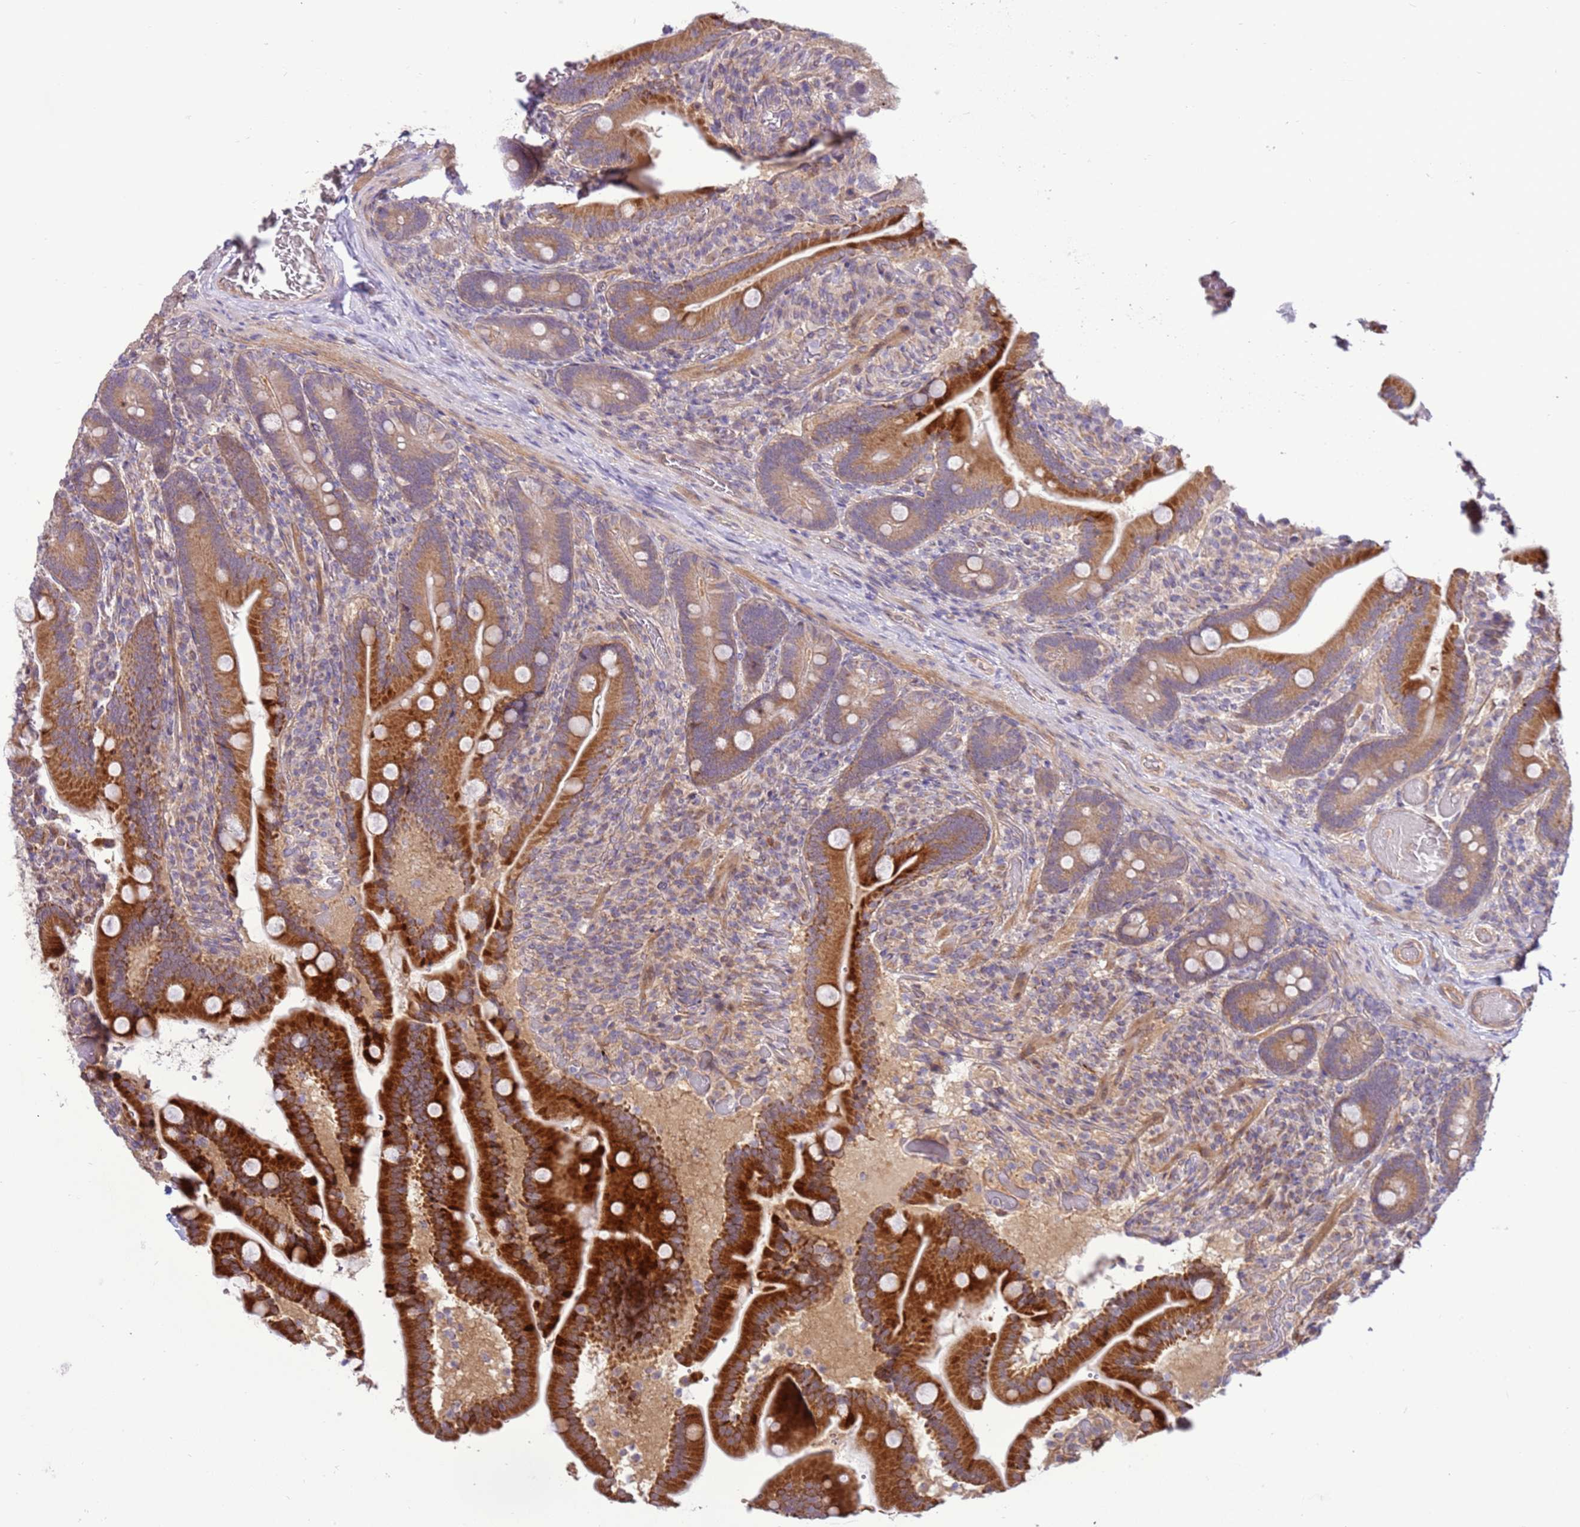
{"staining": {"intensity": "strong", "quantity": "25%-75%", "location": "cytoplasmic/membranous"}, "tissue": "duodenum", "cell_type": "Glandular cells", "image_type": "normal", "snomed": [{"axis": "morphology", "description": "Normal tissue, NOS"}, {"axis": "topography", "description": "Duodenum"}], "caption": "Approximately 25%-75% of glandular cells in unremarkable duodenum demonstrate strong cytoplasmic/membranous protein positivity as visualized by brown immunohistochemical staining.", "gene": "SCARA3", "patient": {"sex": "female", "age": 62}}